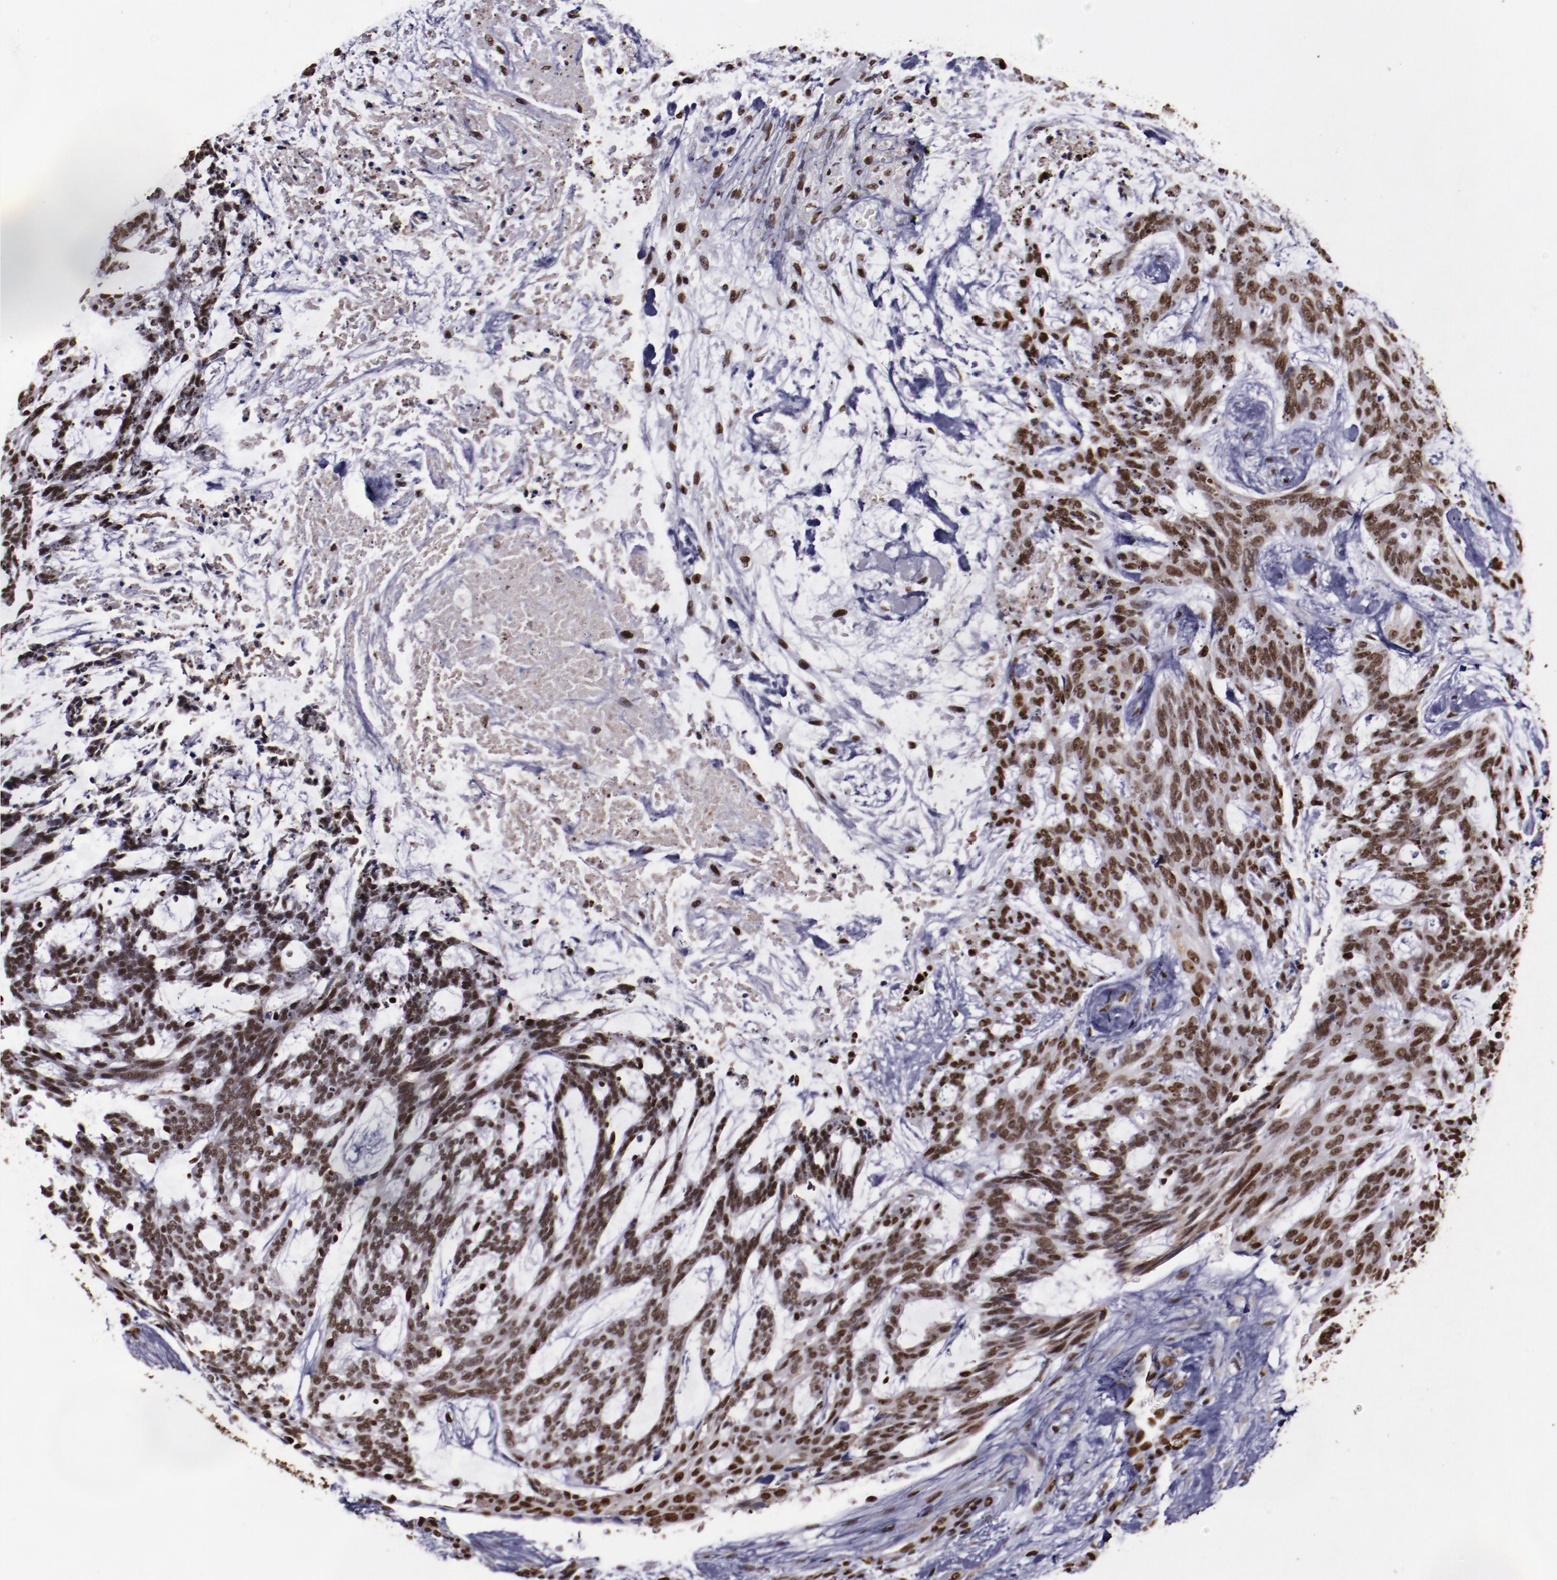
{"staining": {"intensity": "moderate", "quantity": ">75%", "location": "nuclear"}, "tissue": "skin cancer", "cell_type": "Tumor cells", "image_type": "cancer", "snomed": [{"axis": "morphology", "description": "Normal tissue, NOS"}, {"axis": "morphology", "description": "Basal cell carcinoma"}, {"axis": "topography", "description": "Skin"}], "caption": "High-power microscopy captured an IHC photomicrograph of basal cell carcinoma (skin), revealing moderate nuclear expression in about >75% of tumor cells.", "gene": "APEX1", "patient": {"sex": "female", "age": 71}}